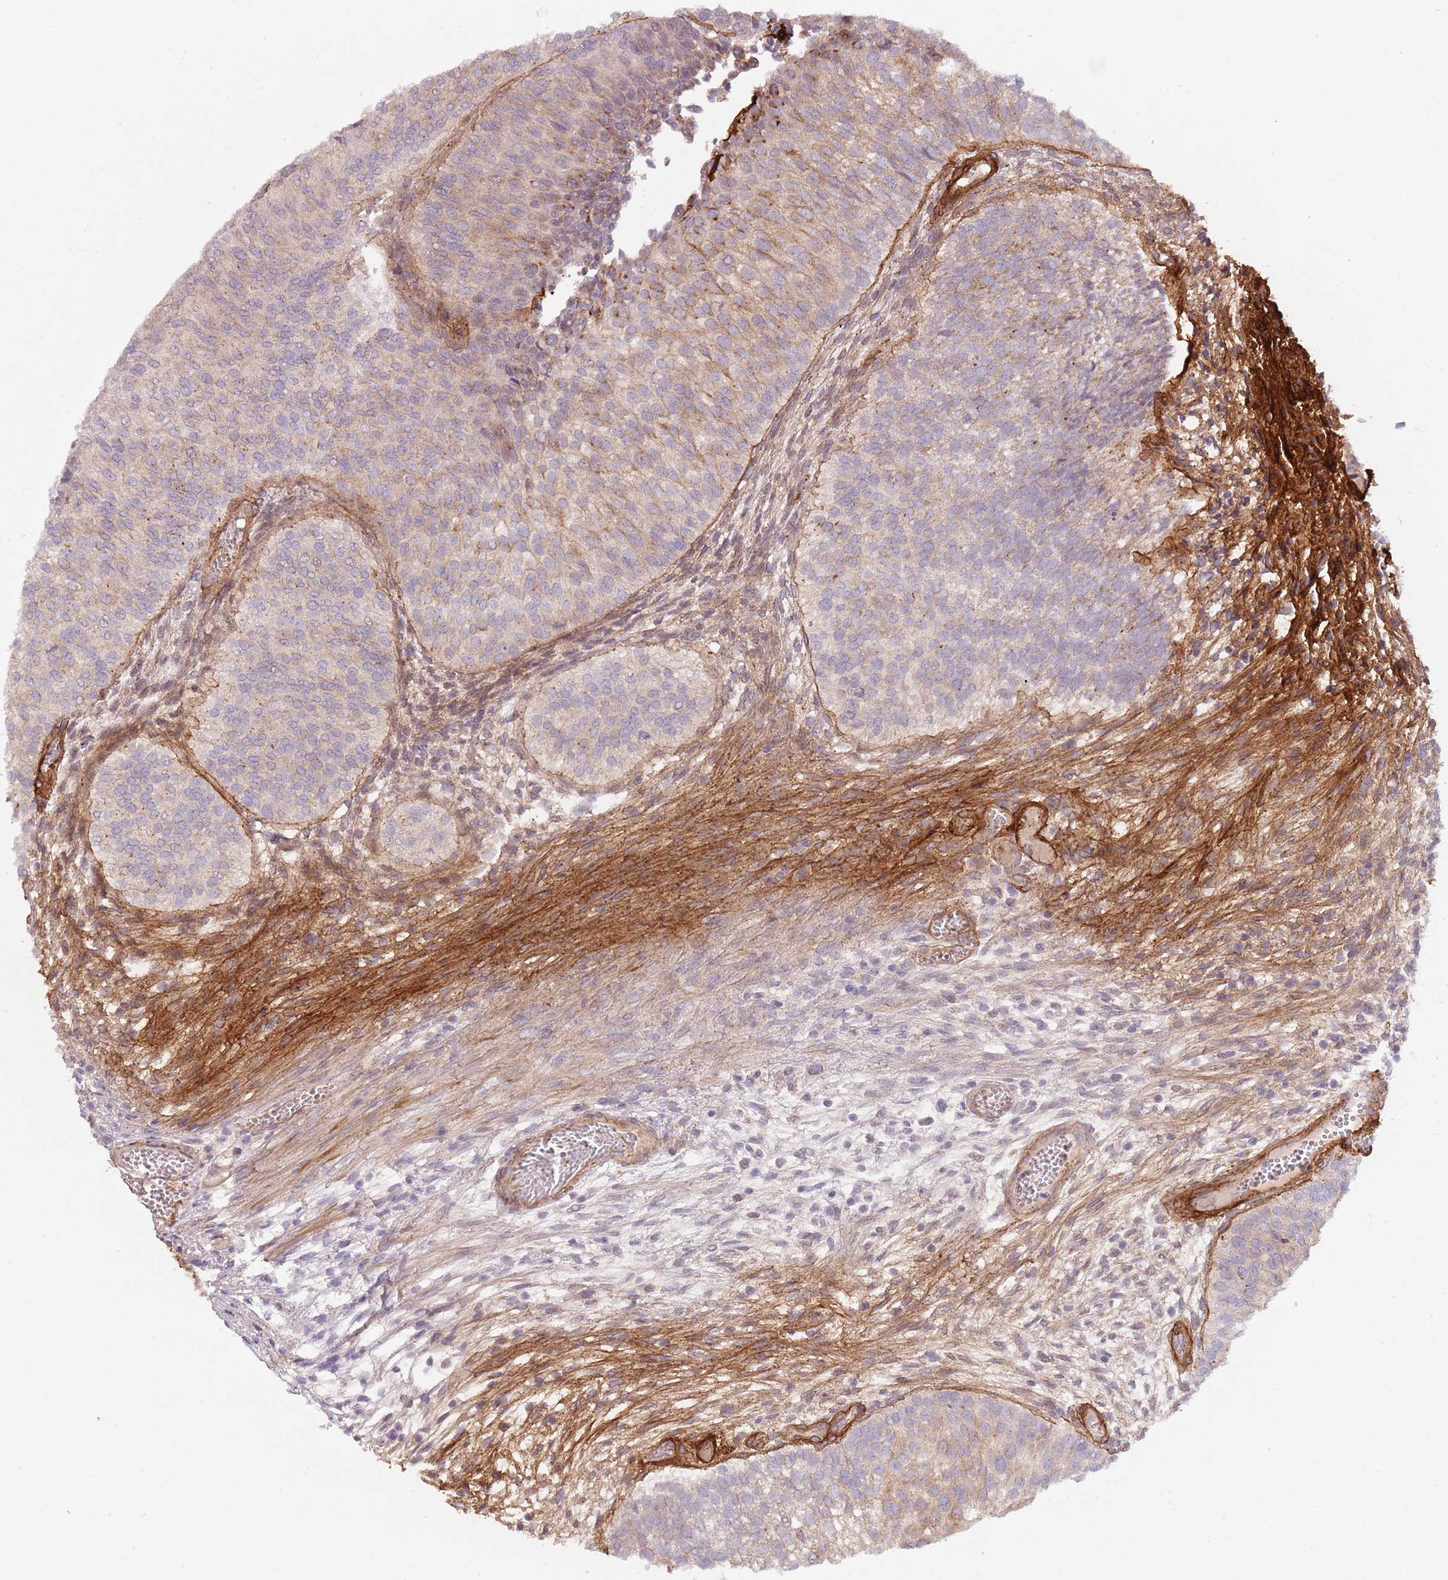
{"staining": {"intensity": "weak", "quantity": ">75%", "location": "cytoplasmic/membranous"}, "tissue": "urothelial cancer", "cell_type": "Tumor cells", "image_type": "cancer", "snomed": [{"axis": "morphology", "description": "Urothelial carcinoma, Low grade"}, {"axis": "topography", "description": "Urinary bladder"}], "caption": "Protein expression analysis of human urothelial carcinoma (low-grade) reveals weak cytoplasmic/membranous staining in approximately >75% of tumor cells.", "gene": "TINAGL1", "patient": {"sex": "male", "age": 84}}